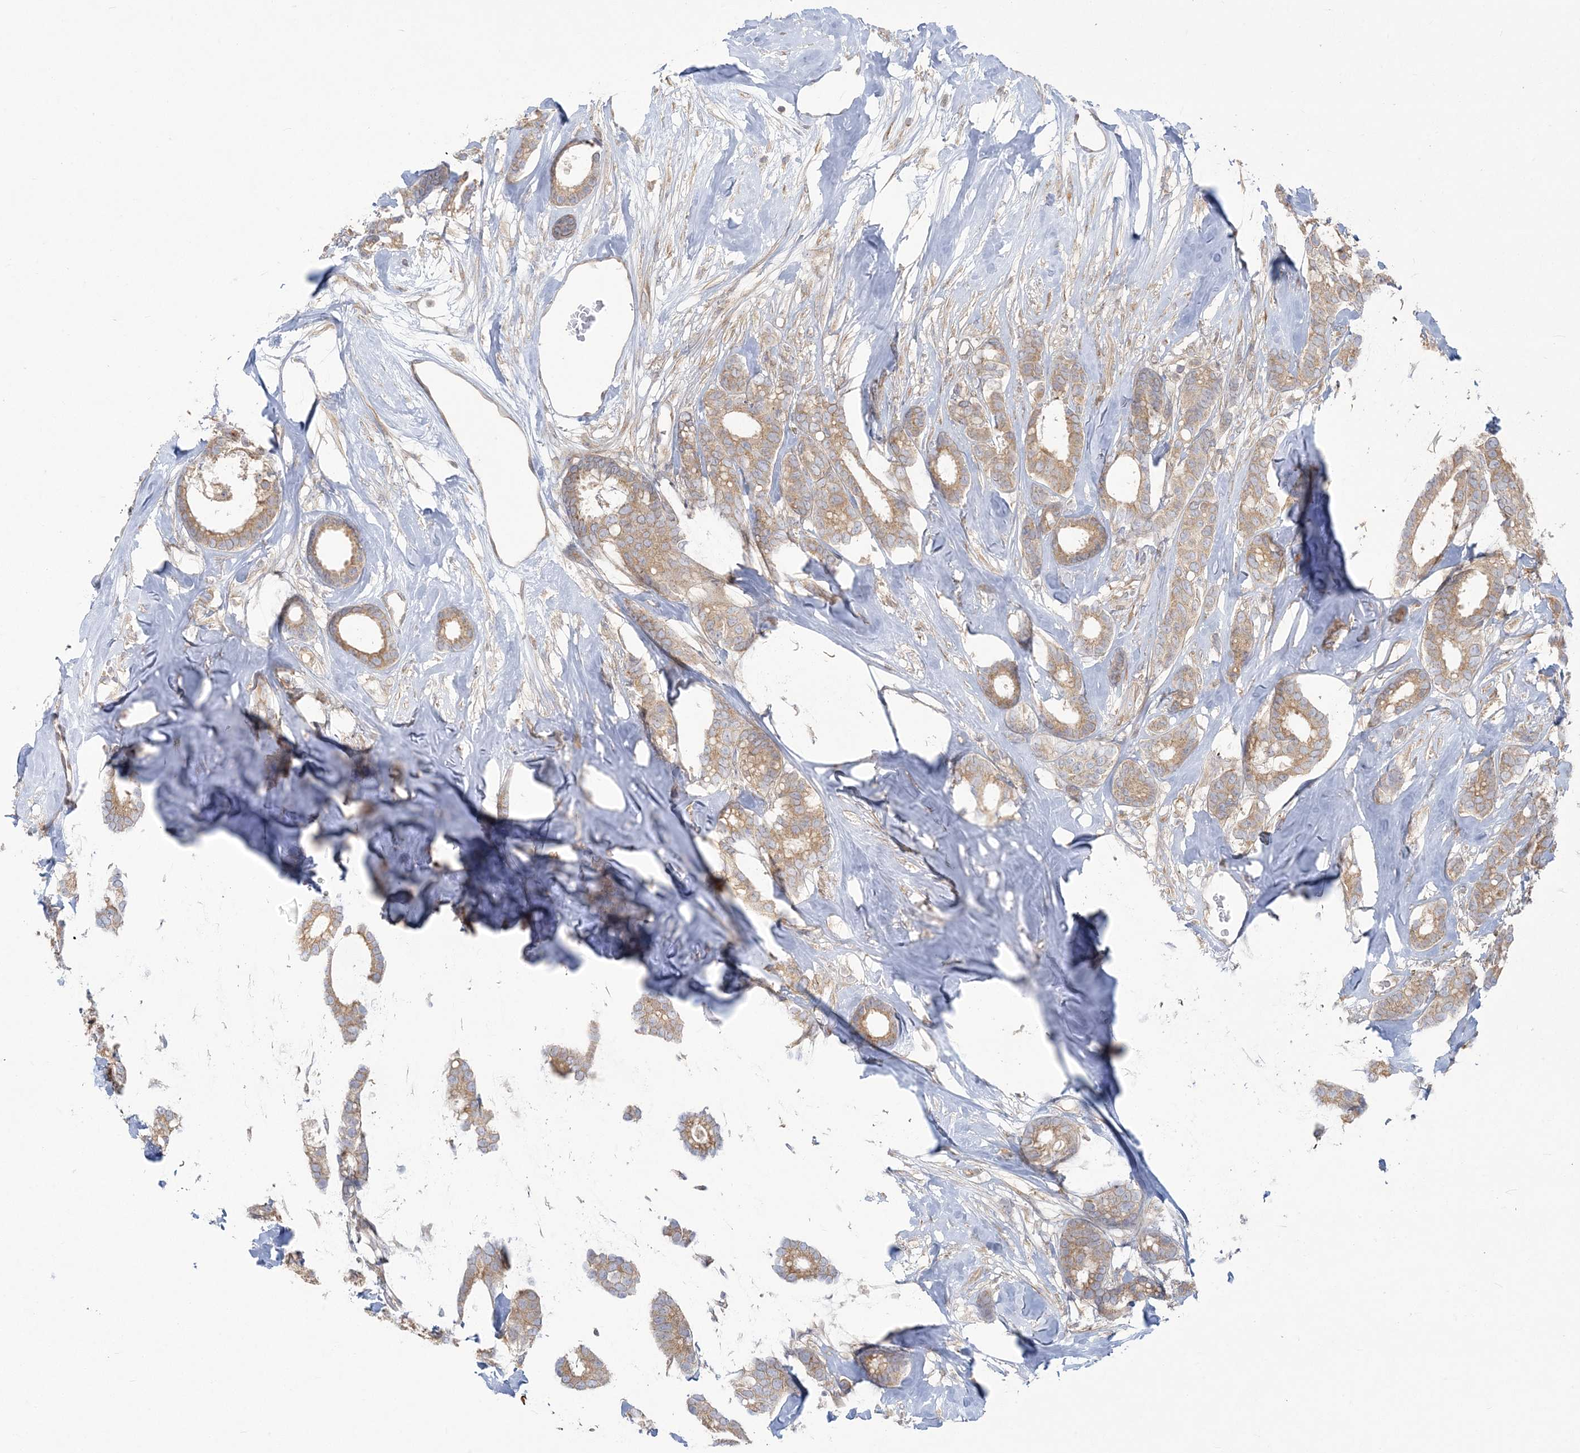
{"staining": {"intensity": "moderate", "quantity": ">75%", "location": "cytoplasmic/membranous"}, "tissue": "breast cancer", "cell_type": "Tumor cells", "image_type": "cancer", "snomed": [{"axis": "morphology", "description": "Duct carcinoma"}, {"axis": "topography", "description": "Breast"}], "caption": "About >75% of tumor cells in human breast cancer (intraductal carcinoma) display moderate cytoplasmic/membranous protein staining as visualized by brown immunohistochemical staining.", "gene": "ZC3H6", "patient": {"sex": "female", "age": 87}}